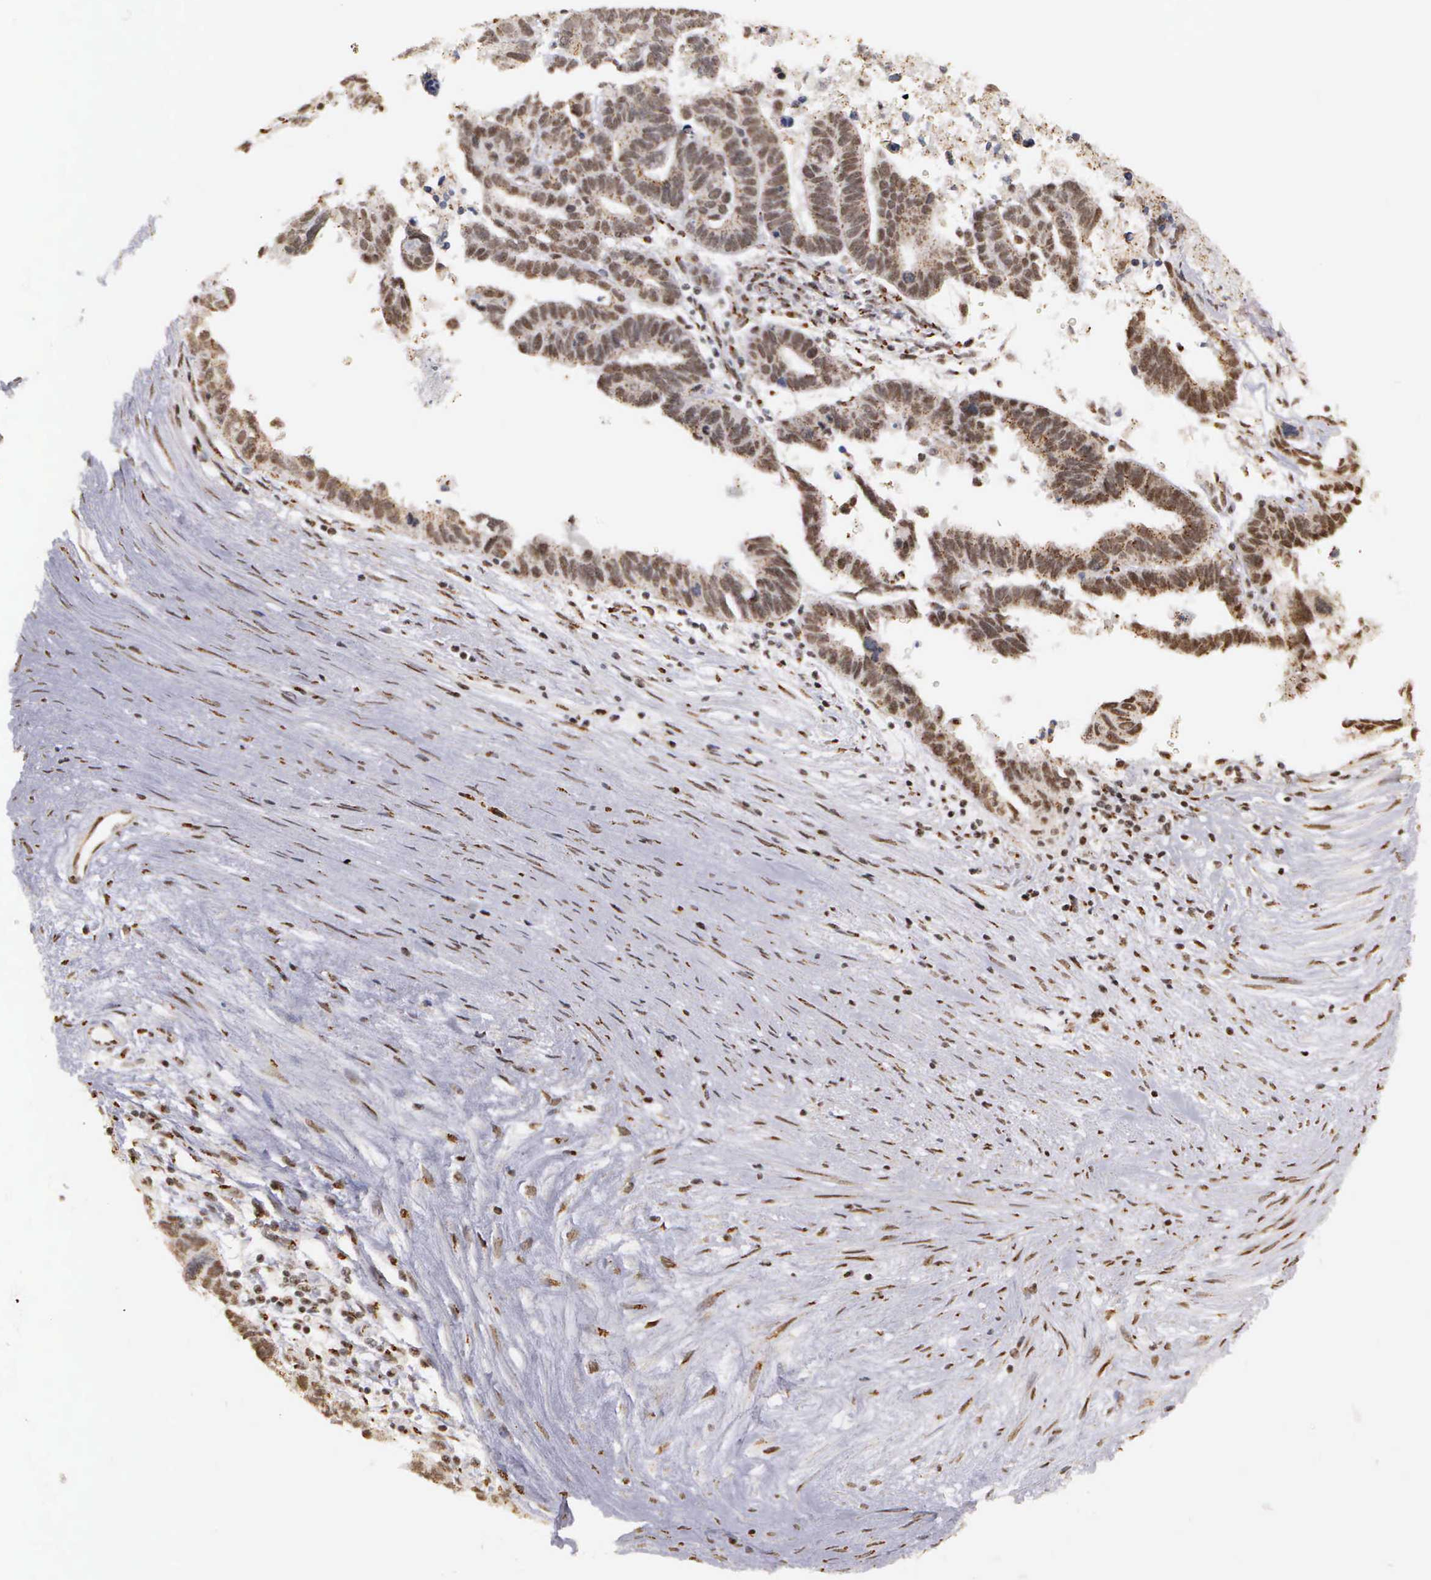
{"staining": {"intensity": "moderate", "quantity": ">75%", "location": "cytoplasmic/membranous,nuclear"}, "tissue": "ovarian cancer", "cell_type": "Tumor cells", "image_type": "cancer", "snomed": [{"axis": "morphology", "description": "Carcinoma, endometroid"}, {"axis": "morphology", "description": "Cystadenocarcinoma, serous, NOS"}, {"axis": "topography", "description": "Ovary"}], "caption": "About >75% of tumor cells in human ovarian endometroid carcinoma display moderate cytoplasmic/membranous and nuclear protein positivity as visualized by brown immunohistochemical staining.", "gene": "GTF2A1", "patient": {"sex": "female", "age": 45}}